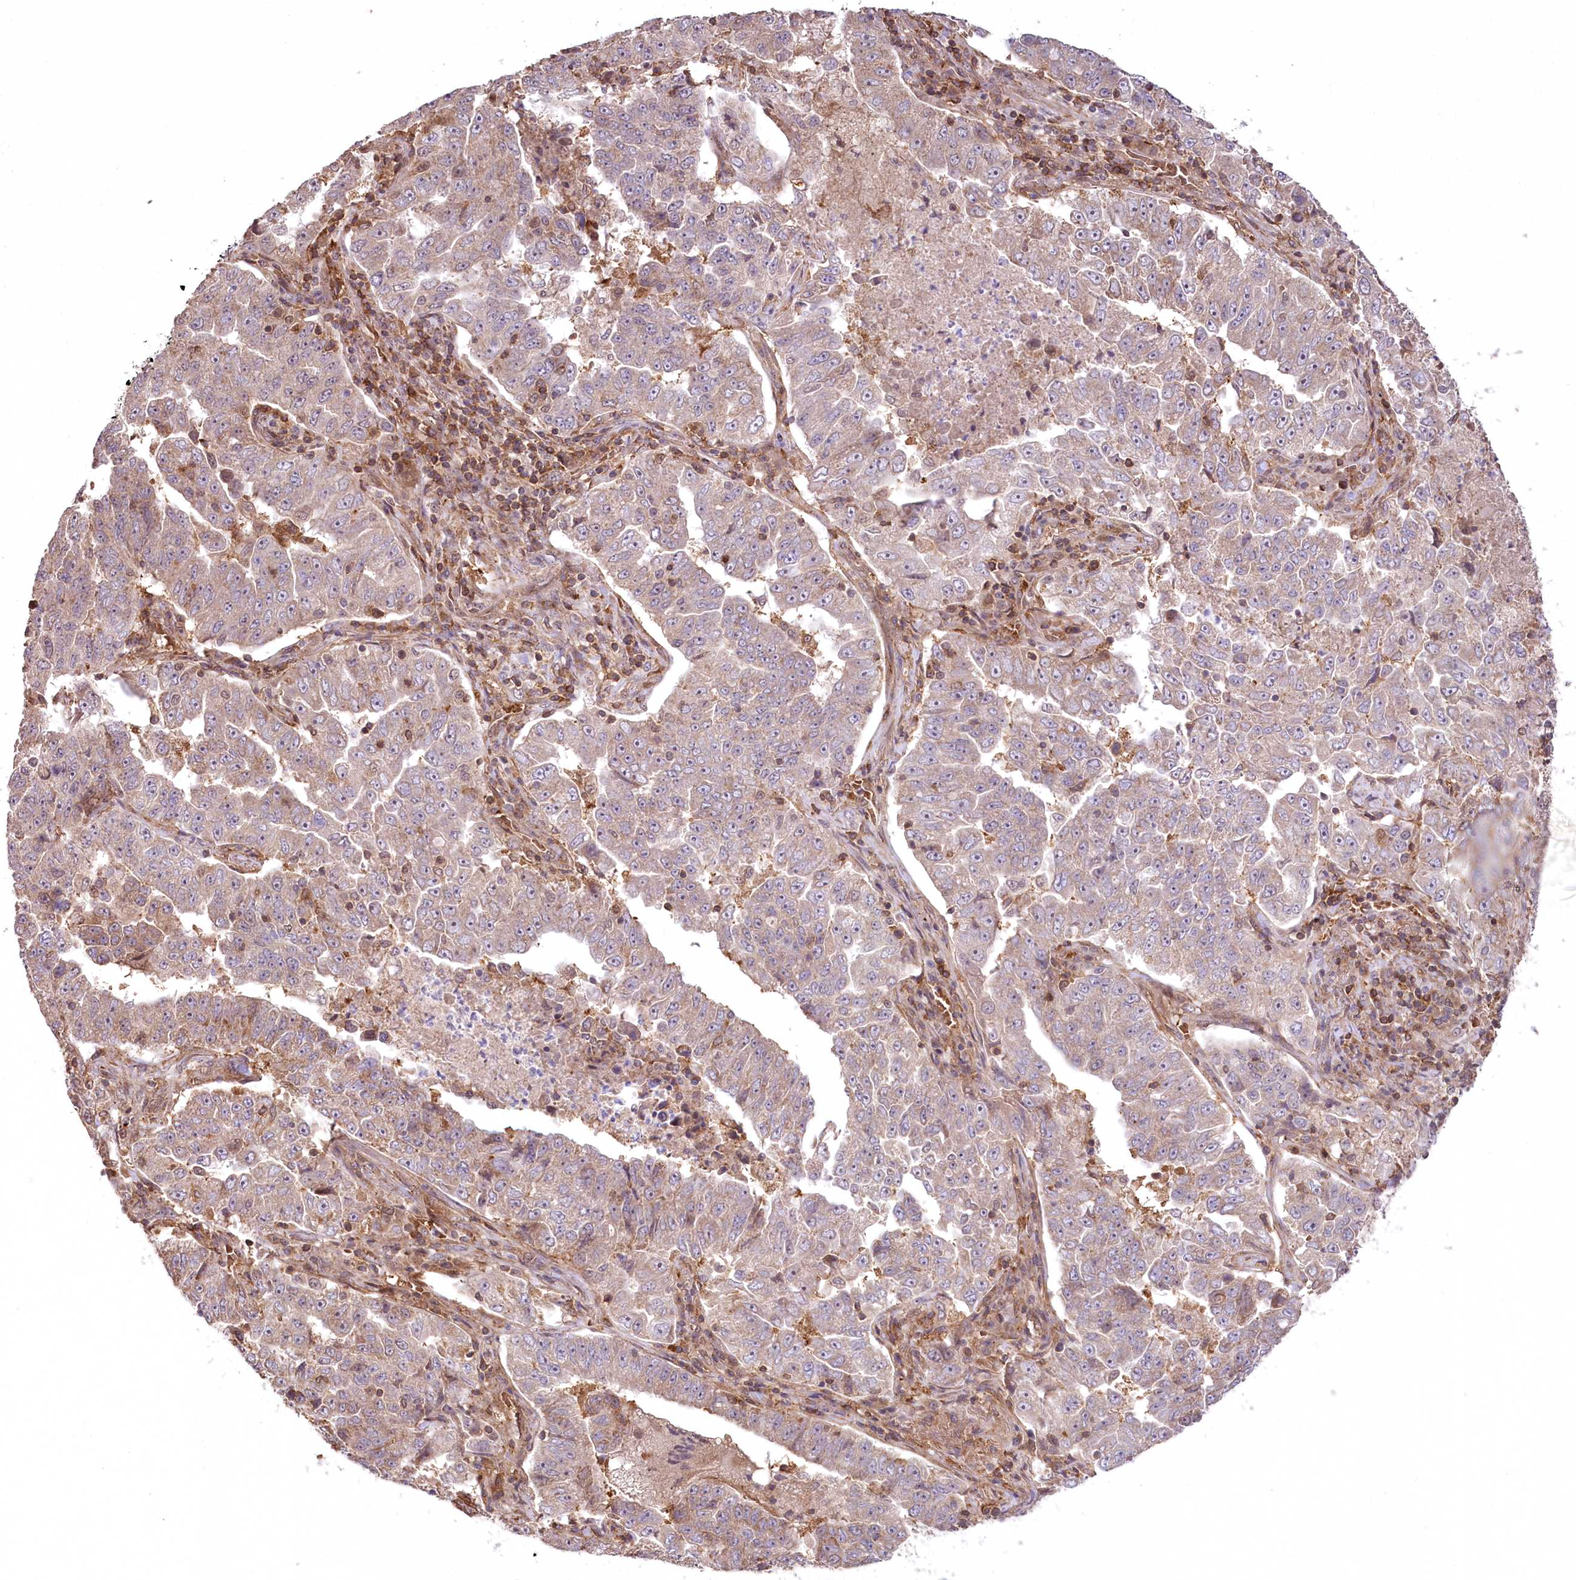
{"staining": {"intensity": "weak", "quantity": "<25%", "location": "cytoplasmic/membranous"}, "tissue": "lung cancer", "cell_type": "Tumor cells", "image_type": "cancer", "snomed": [{"axis": "morphology", "description": "Adenocarcinoma, NOS"}, {"axis": "topography", "description": "Lung"}], "caption": "Tumor cells show no significant staining in lung cancer.", "gene": "CCDC91", "patient": {"sex": "female", "age": 51}}